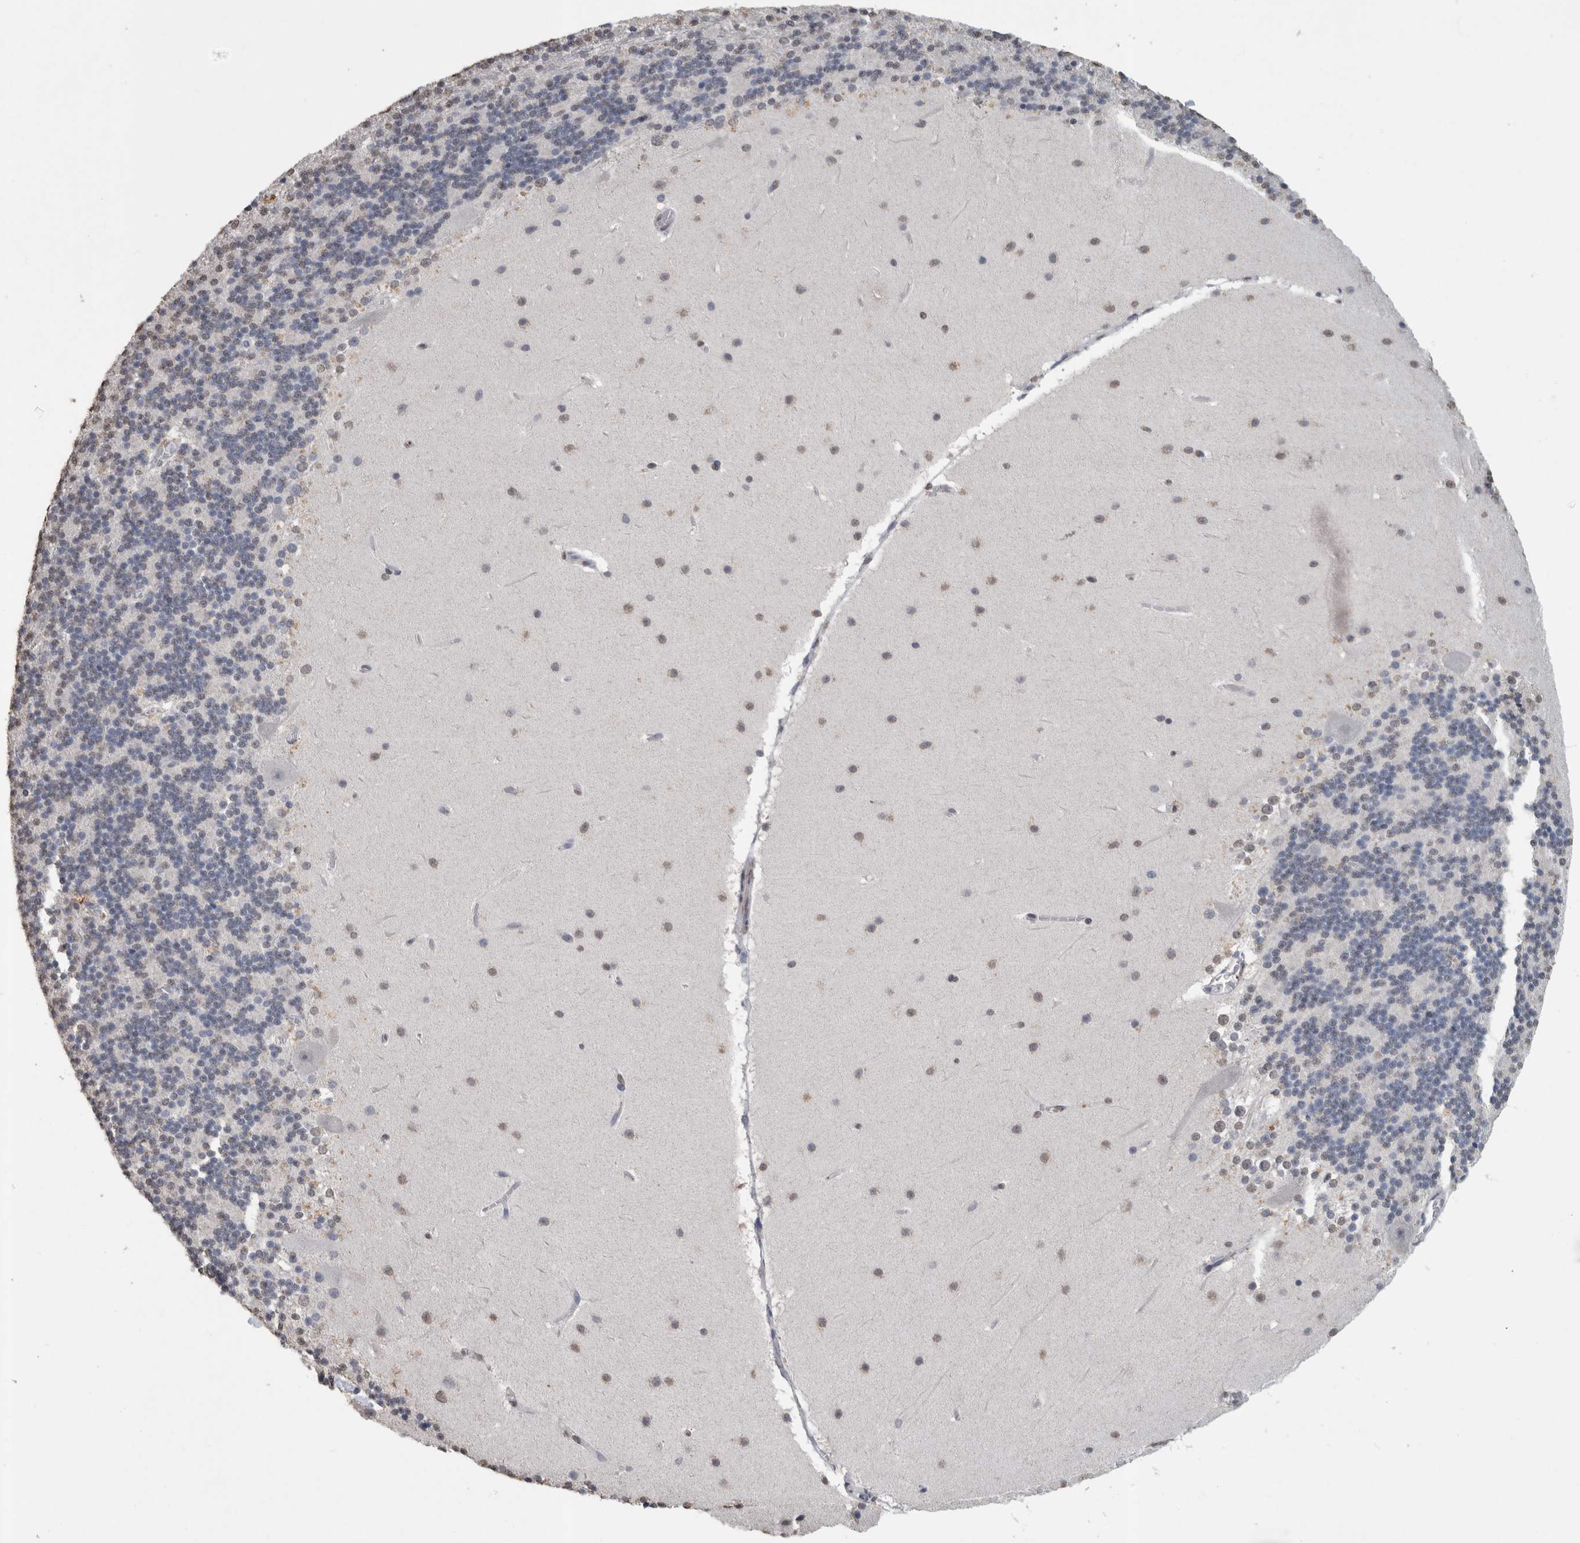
{"staining": {"intensity": "negative", "quantity": "none", "location": "none"}, "tissue": "cerebellum", "cell_type": "Cells in granular layer", "image_type": "normal", "snomed": [{"axis": "morphology", "description": "Normal tissue, NOS"}, {"axis": "topography", "description": "Cerebellum"}], "caption": "Cells in granular layer show no significant positivity in benign cerebellum. (Stains: DAB immunohistochemistry (IHC) with hematoxylin counter stain, Microscopy: brightfield microscopy at high magnification).", "gene": "LTBP1", "patient": {"sex": "female", "age": 19}}